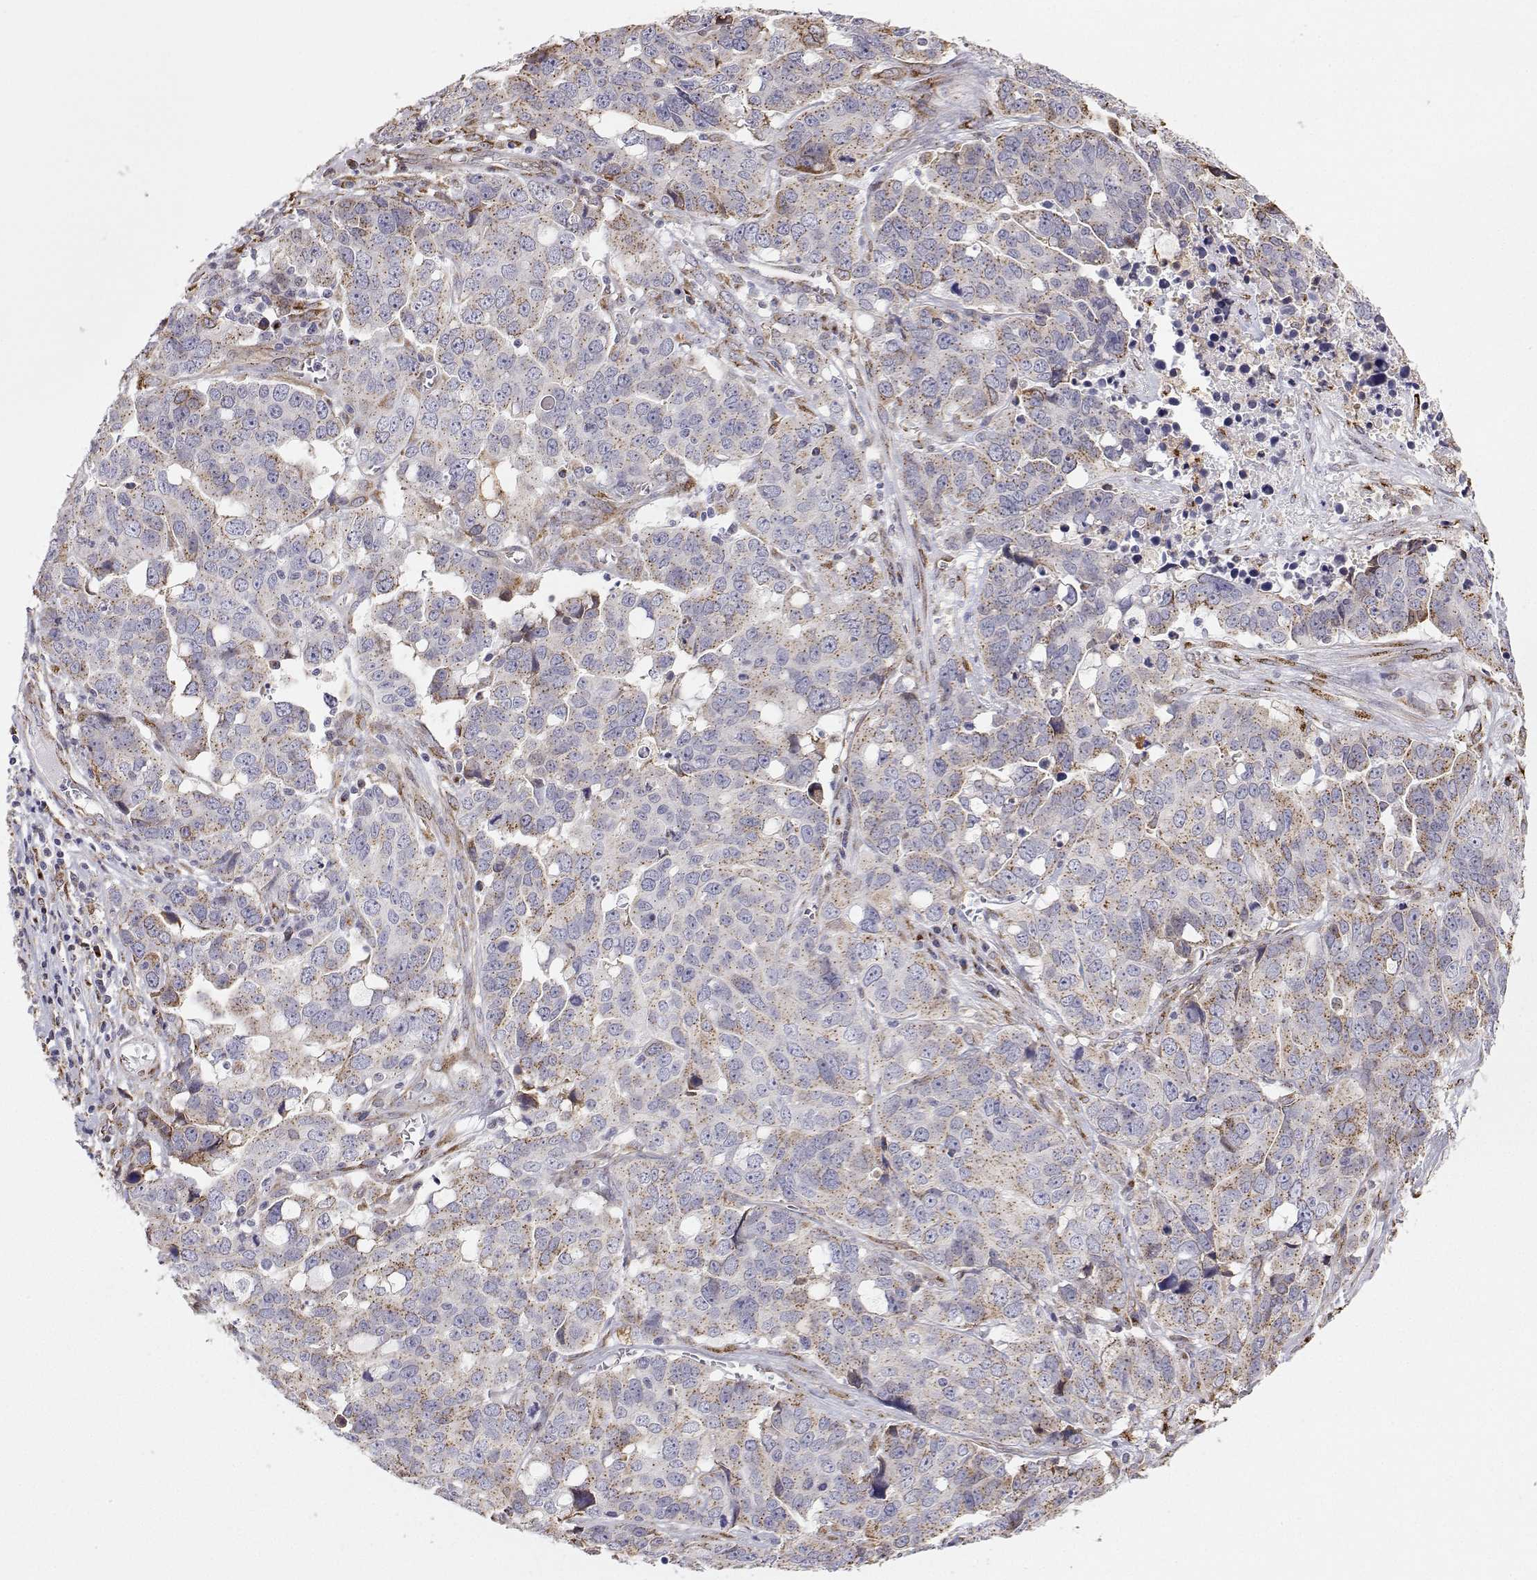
{"staining": {"intensity": "weak", "quantity": ">75%", "location": "cytoplasmic/membranous"}, "tissue": "ovarian cancer", "cell_type": "Tumor cells", "image_type": "cancer", "snomed": [{"axis": "morphology", "description": "Carcinoma, endometroid"}, {"axis": "topography", "description": "Ovary"}], "caption": "Ovarian endometroid carcinoma tissue demonstrates weak cytoplasmic/membranous positivity in approximately >75% of tumor cells (DAB (3,3'-diaminobenzidine) = brown stain, brightfield microscopy at high magnification).", "gene": "STARD13", "patient": {"sex": "female", "age": 78}}